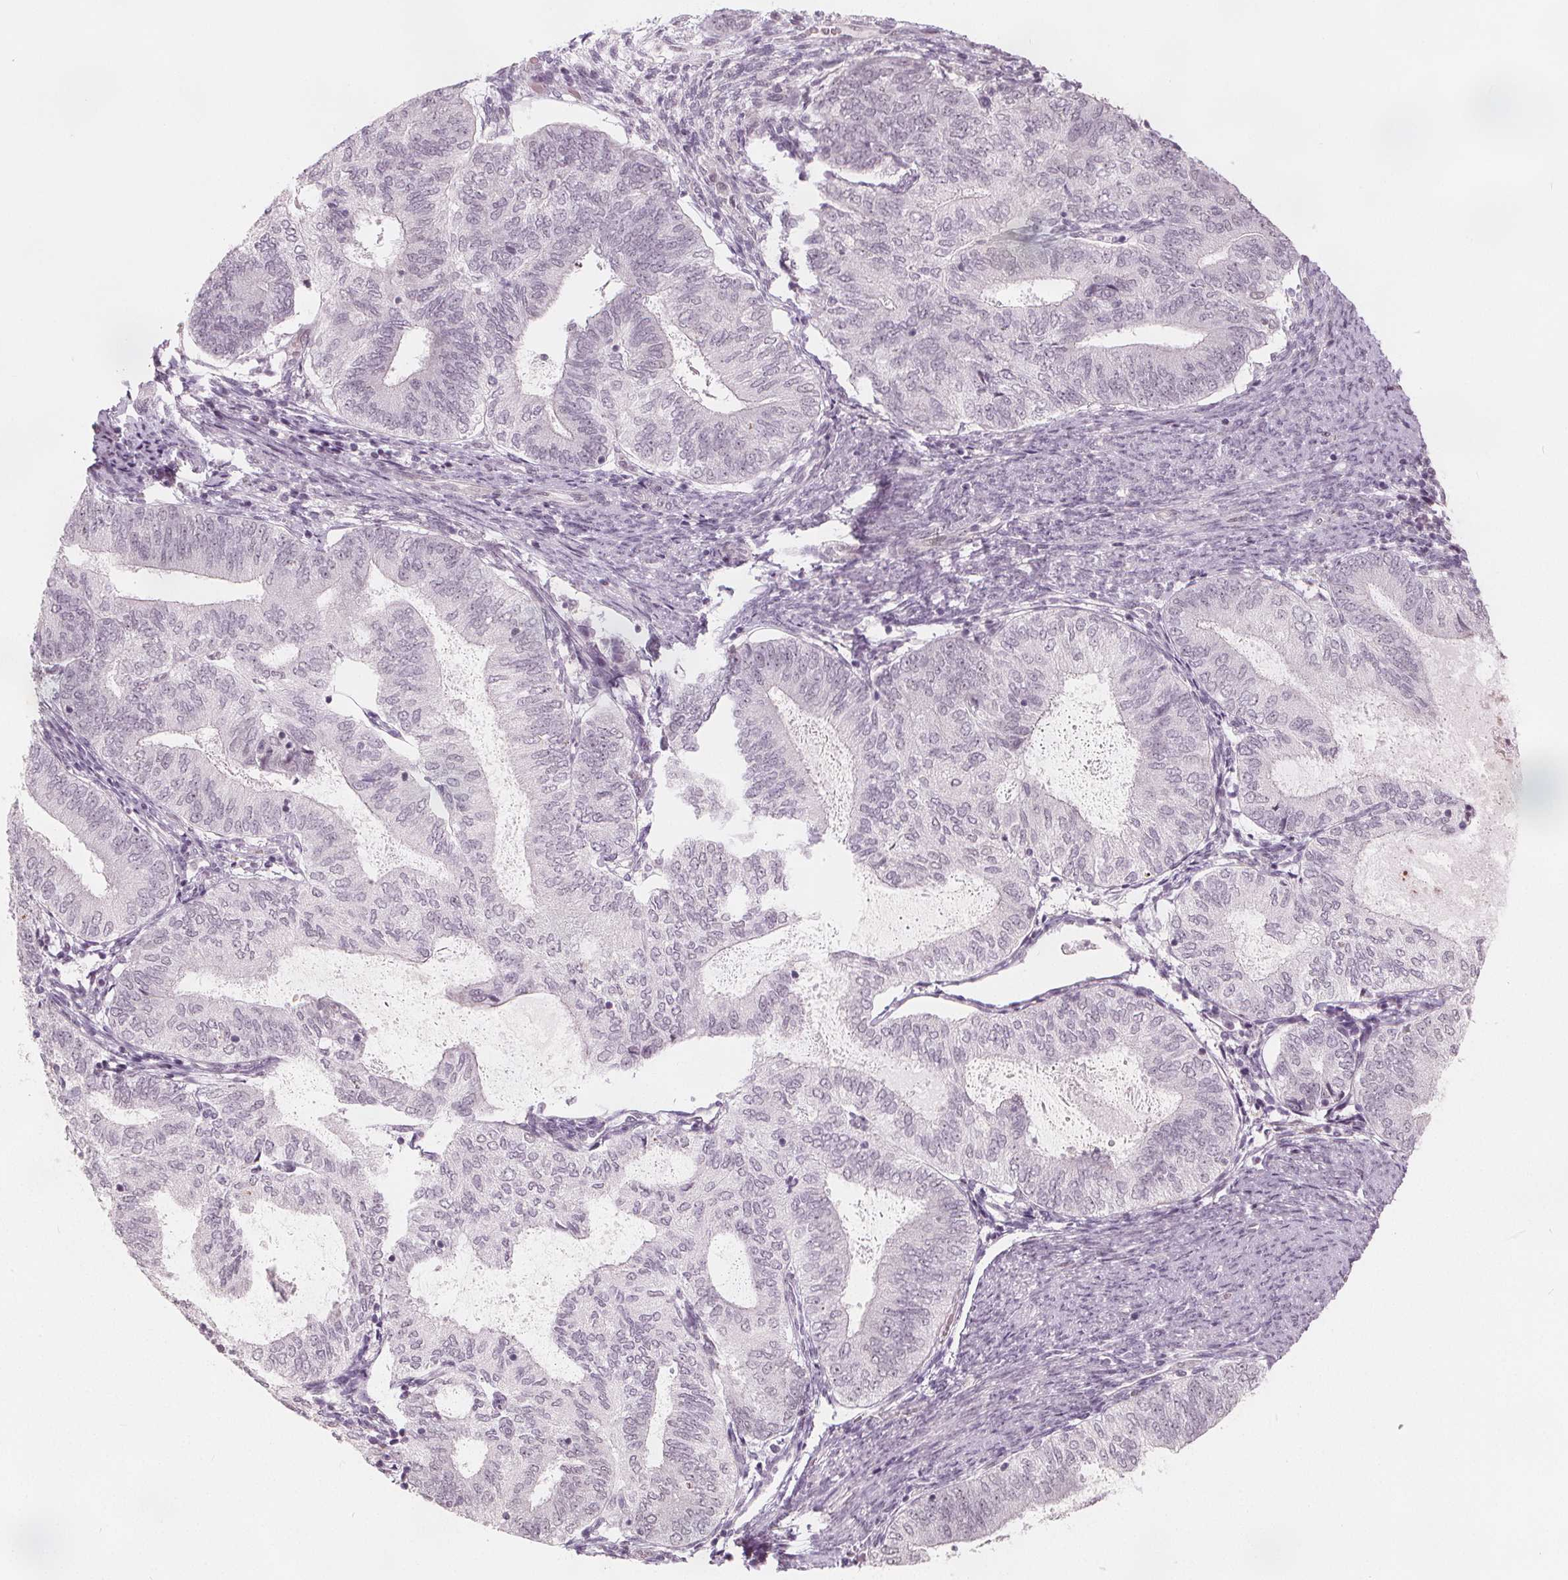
{"staining": {"intensity": "negative", "quantity": "none", "location": "none"}, "tissue": "endometrial cancer", "cell_type": "Tumor cells", "image_type": "cancer", "snomed": [{"axis": "morphology", "description": "Adenocarcinoma, NOS"}, {"axis": "topography", "description": "Endometrium"}], "caption": "DAB (3,3'-diaminobenzidine) immunohistochemical staining of human adenocarcinoma (endometrial) shows no significant staining in tumor cells. Nuclei are stained in blue.", "gene": "NUP210L", "patient": {"sex": "female", "age": 65}}